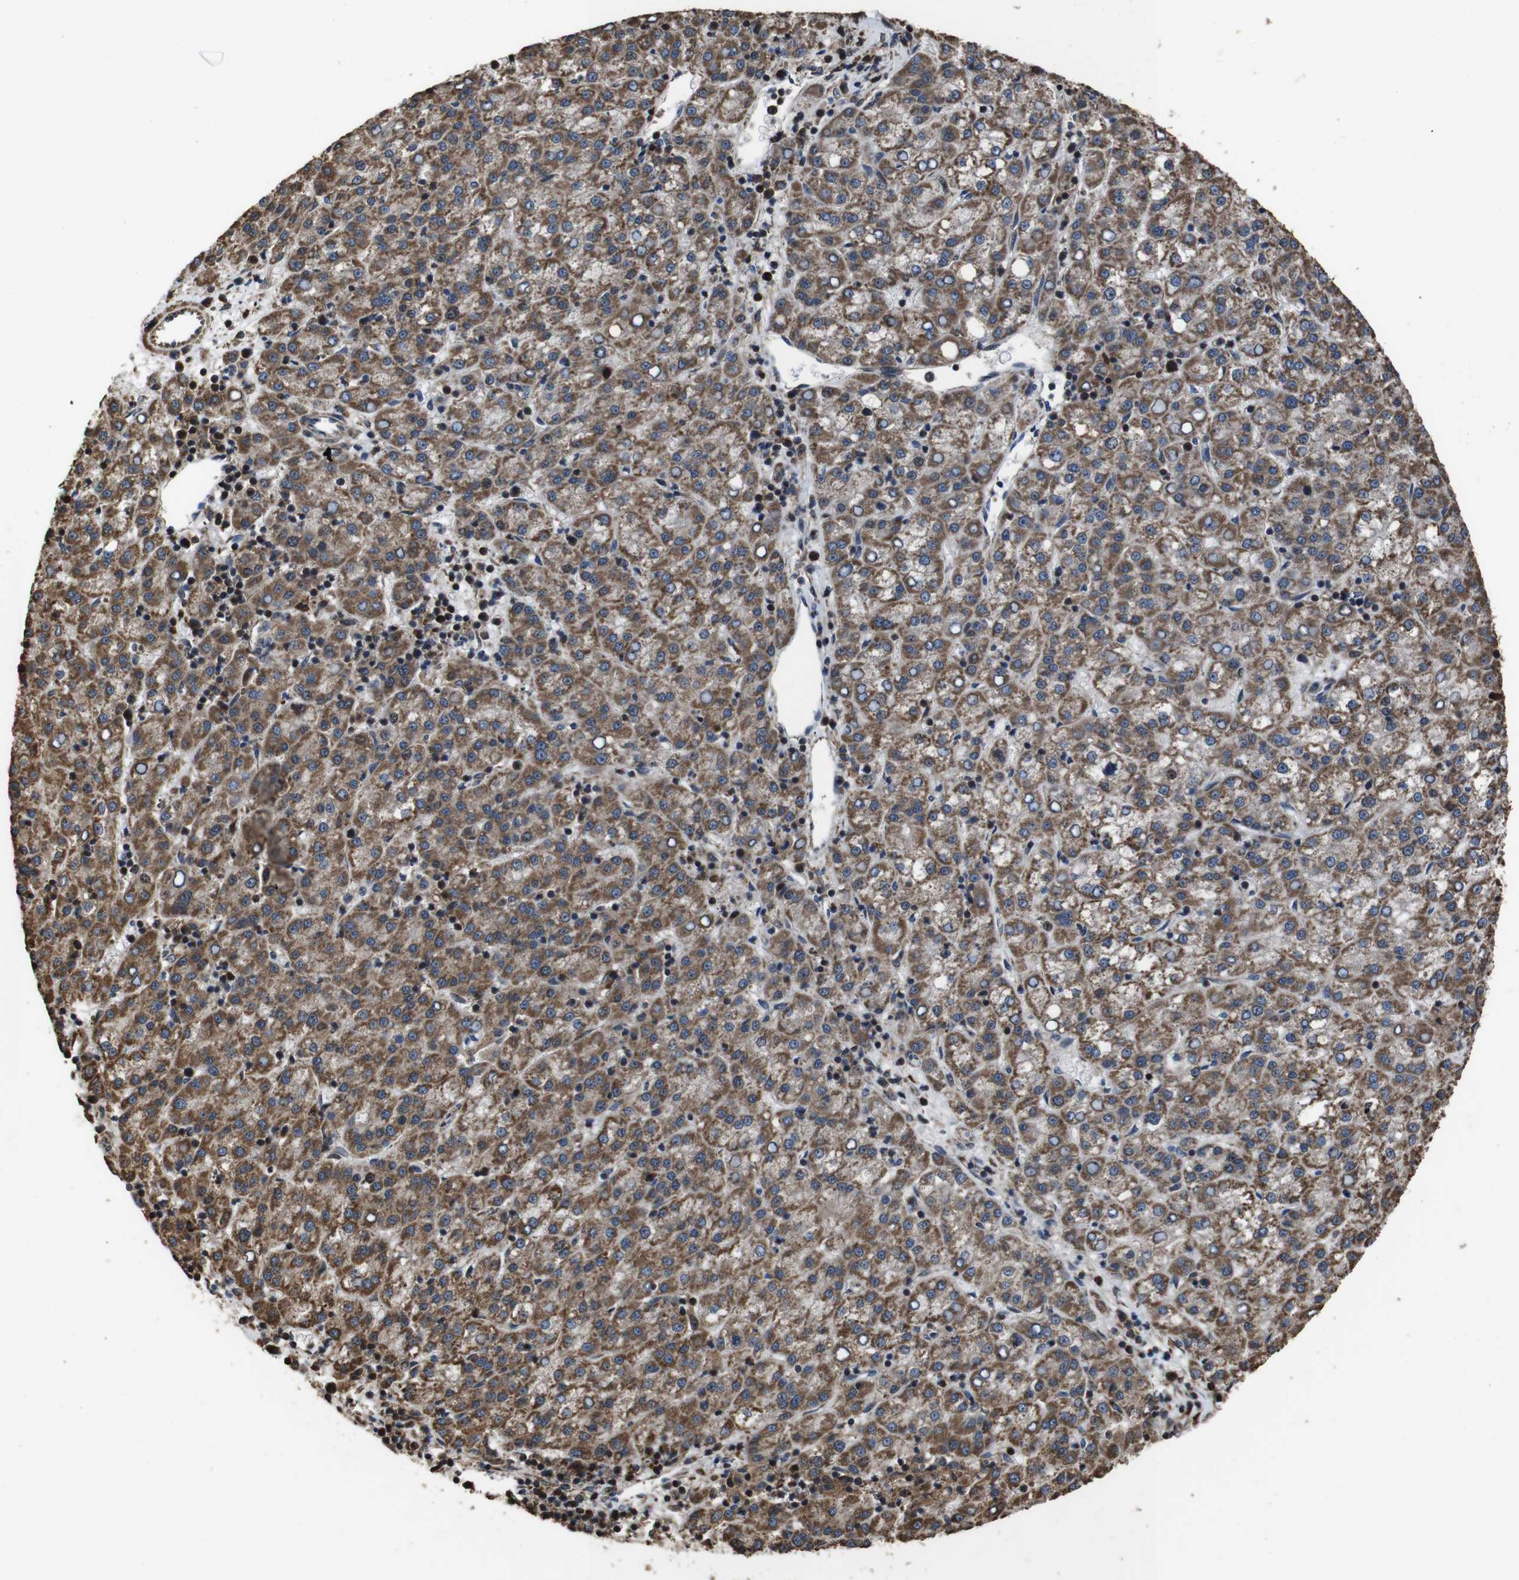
{"staining": {"intensity": "moderate", "quantity": ">75%", "location": "cytoplasmic/membranous"}, "tissue": "liver cancer", "cell_type": "Tumor cells", "image_type": "cancer", "snomed": [{"axis": "morphology", "description": "Carcinoma, Hepatocellular, NOS"}, {"axis": "topography", "description": "Liver"}], "caption": "Immunohistochemical staining of human liver cancer (hepatocellular carcinoma) reveals moderate cytoplasmic/membranous protein positivity in approximately >75% of tumor cells. The staining was performed using DAB (3,3'-diaminobenzidine) to visualize the protein expression in brown, while the nuclei were stained in blue with hematoxylin (Magnification: 20x).", "gene": "SNN", "patient": {"sex": "female", "age": 58}}